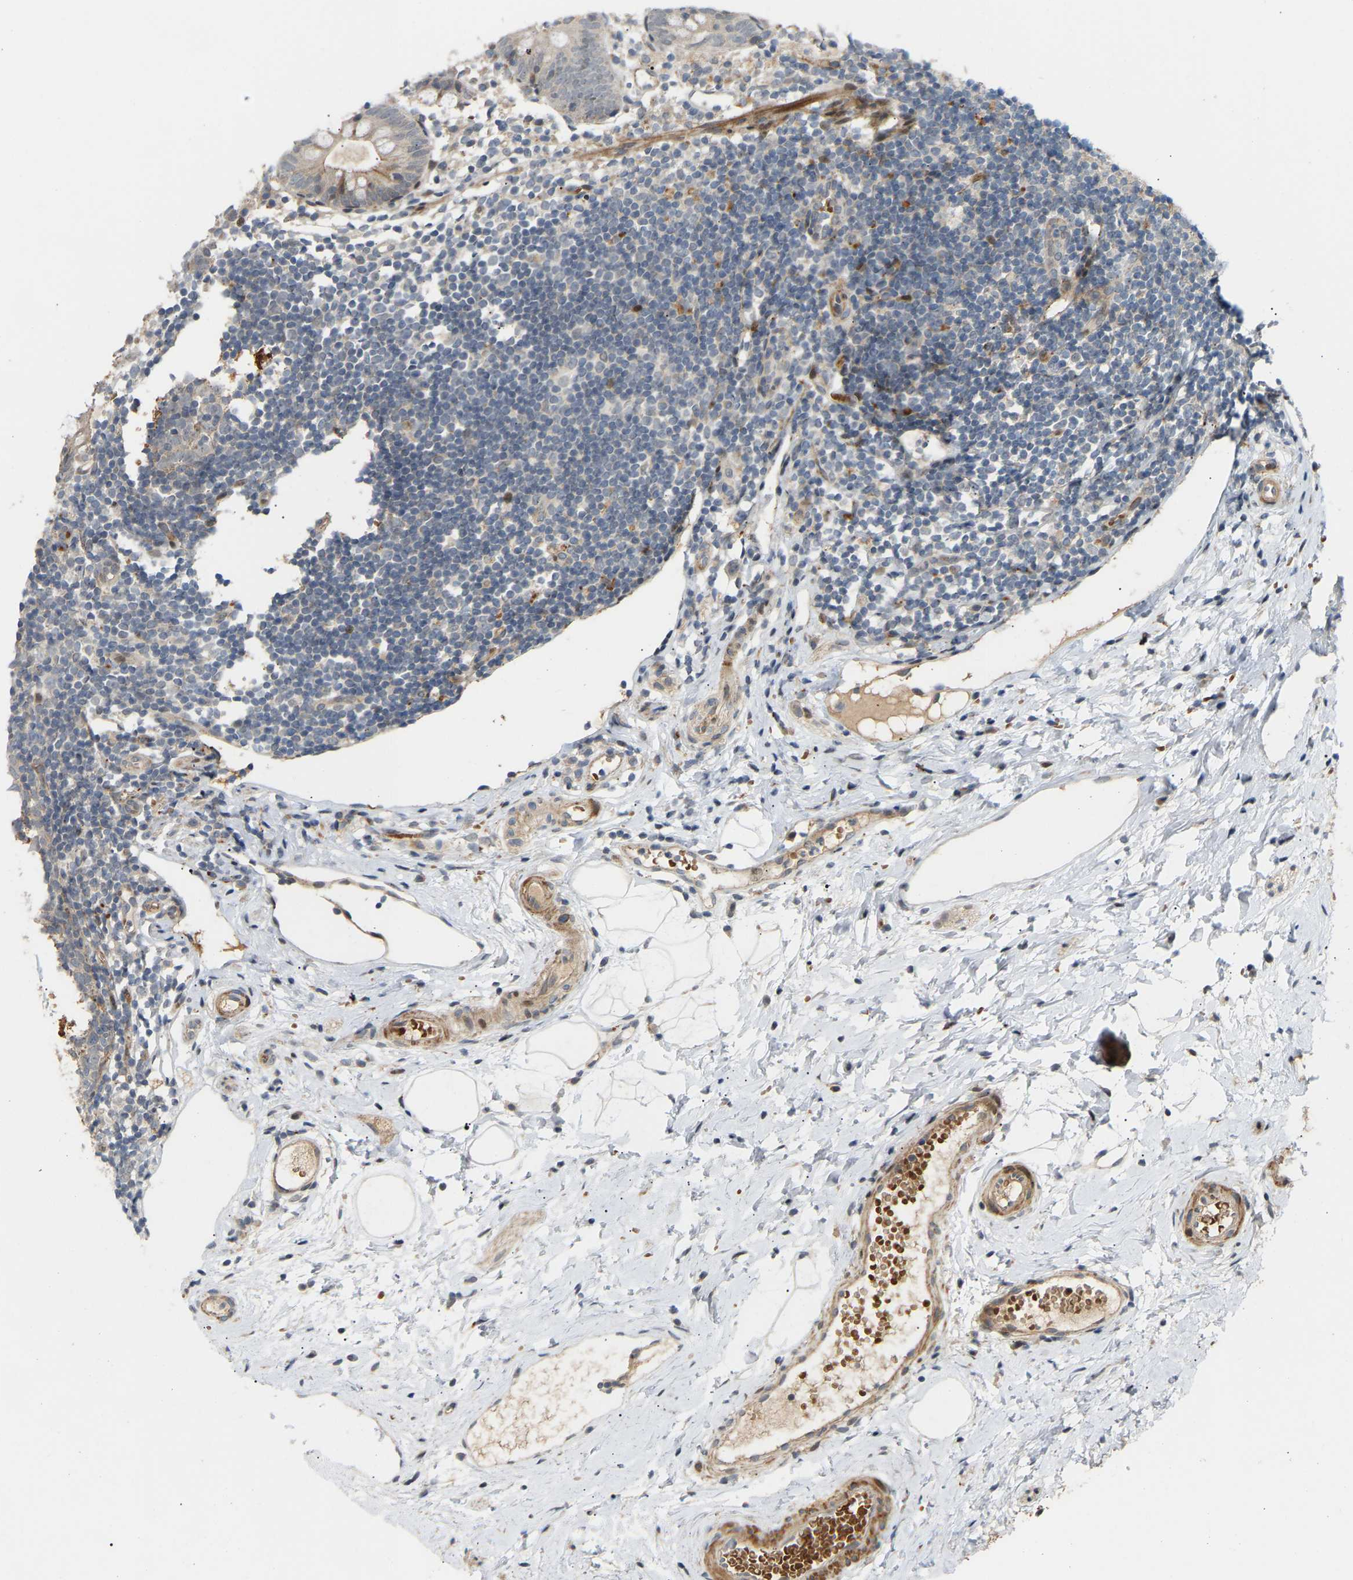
{"staining": {"intensity": "weak", "quantity": ">75%", "location": "cytoplasmic/membranous"}, "tissue": "appendix", "cell_type": "Glandular cells", "image_type": "normal", "snomed": [{"axis": "morphology", "description": "Normal tissue, NOS"}, {"axis": "topography", "description": "Appendix"}], "caption": "Protein staining of normal appendix shows weak cytoplasmic/membranous positivity in about >75% of glandular cells.", "gene": "POGLUT2", "patient": {"sex": "female", "age": 20}}